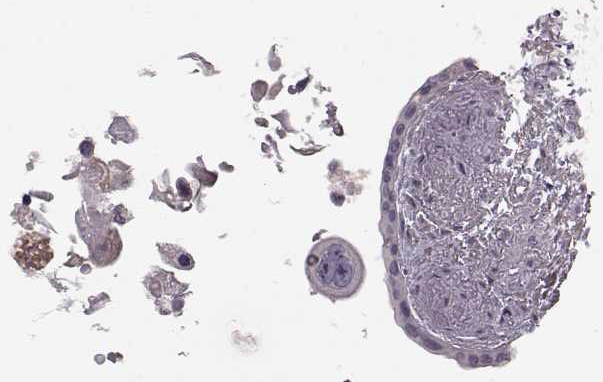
{"staining": {"intensity": "negative", "quantity": "none", "location": "none"}, "tissue": "seminal vesicle", "cell_type": "Glandular cells", "image_type": "normal", "snomed": [{"axis": "morphology", "description": "Normal tissue, NOS"}, {"axis": "morphology", "description": "Urothelial carcinoma, NOS"}, {"axis": "topography", "description": "Urinary bladder"}, {"axis": "topography", "description": "Seminal veicle"}], "caption": "Micrograph shows no protein staining in glandular cells of unremarkable seminal vesicle.", "gene": "GRK1", "patient": {"sex": "male", "age": 76}}